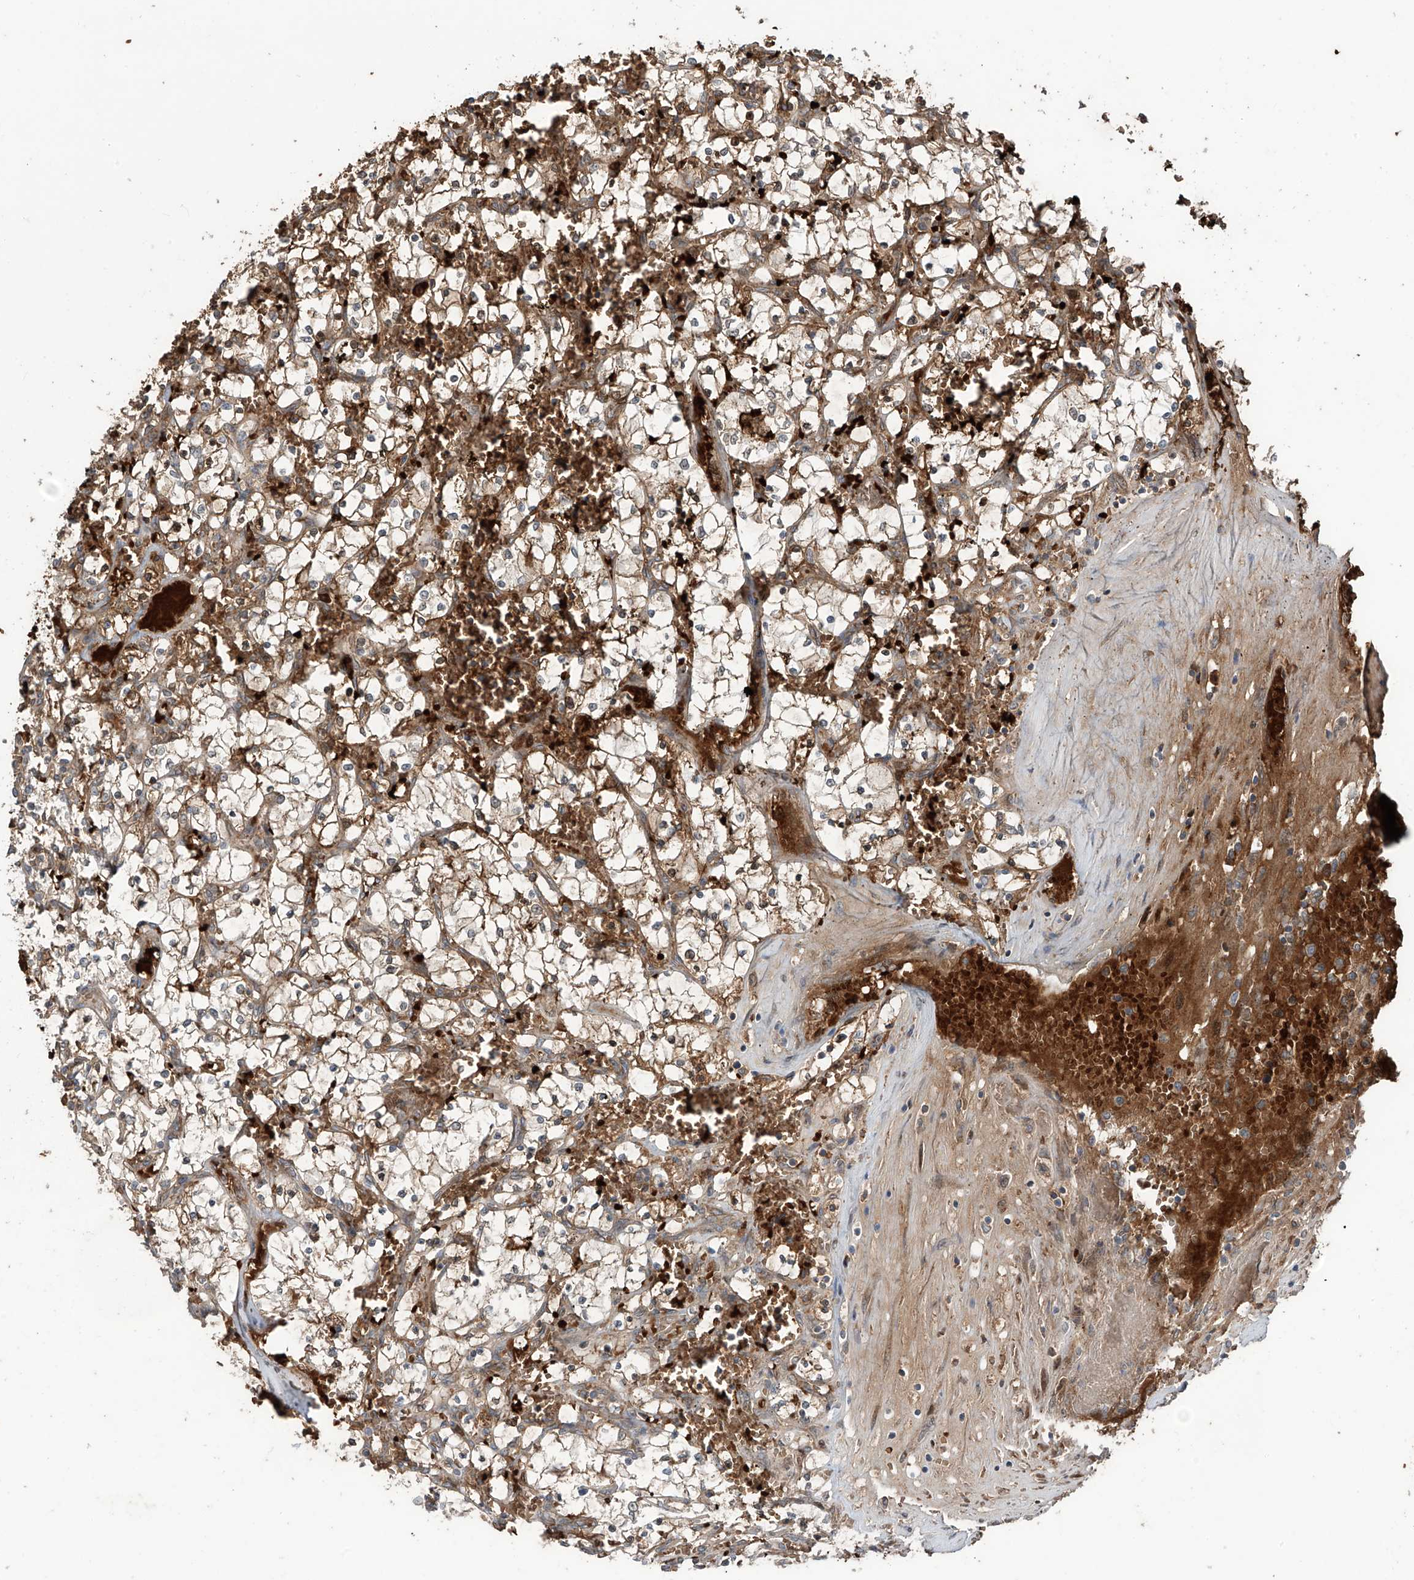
{"staining": {"intensity": "weak", "quantity": "25%-75%", "location": "cytoplasmic/membranous"}, "tissue": "renal cancer", "cell_type": "Tumor cells", "image_type": "cancer", "snomed": [{"axis": "morphology", "description": "Adenocarcinoma, NOS"}, {"axis": "topography", "description": "Kidney"}], "caption": "Brown immunohistochemical staining in human renal cancer (adenocarcinoma) reveals weak cytoplasmic/membranous positivity in approximately 25%-75% of tumor cells.", "gene": "ZDHHC9", "patient": {"sex": "female", "age": 69}}